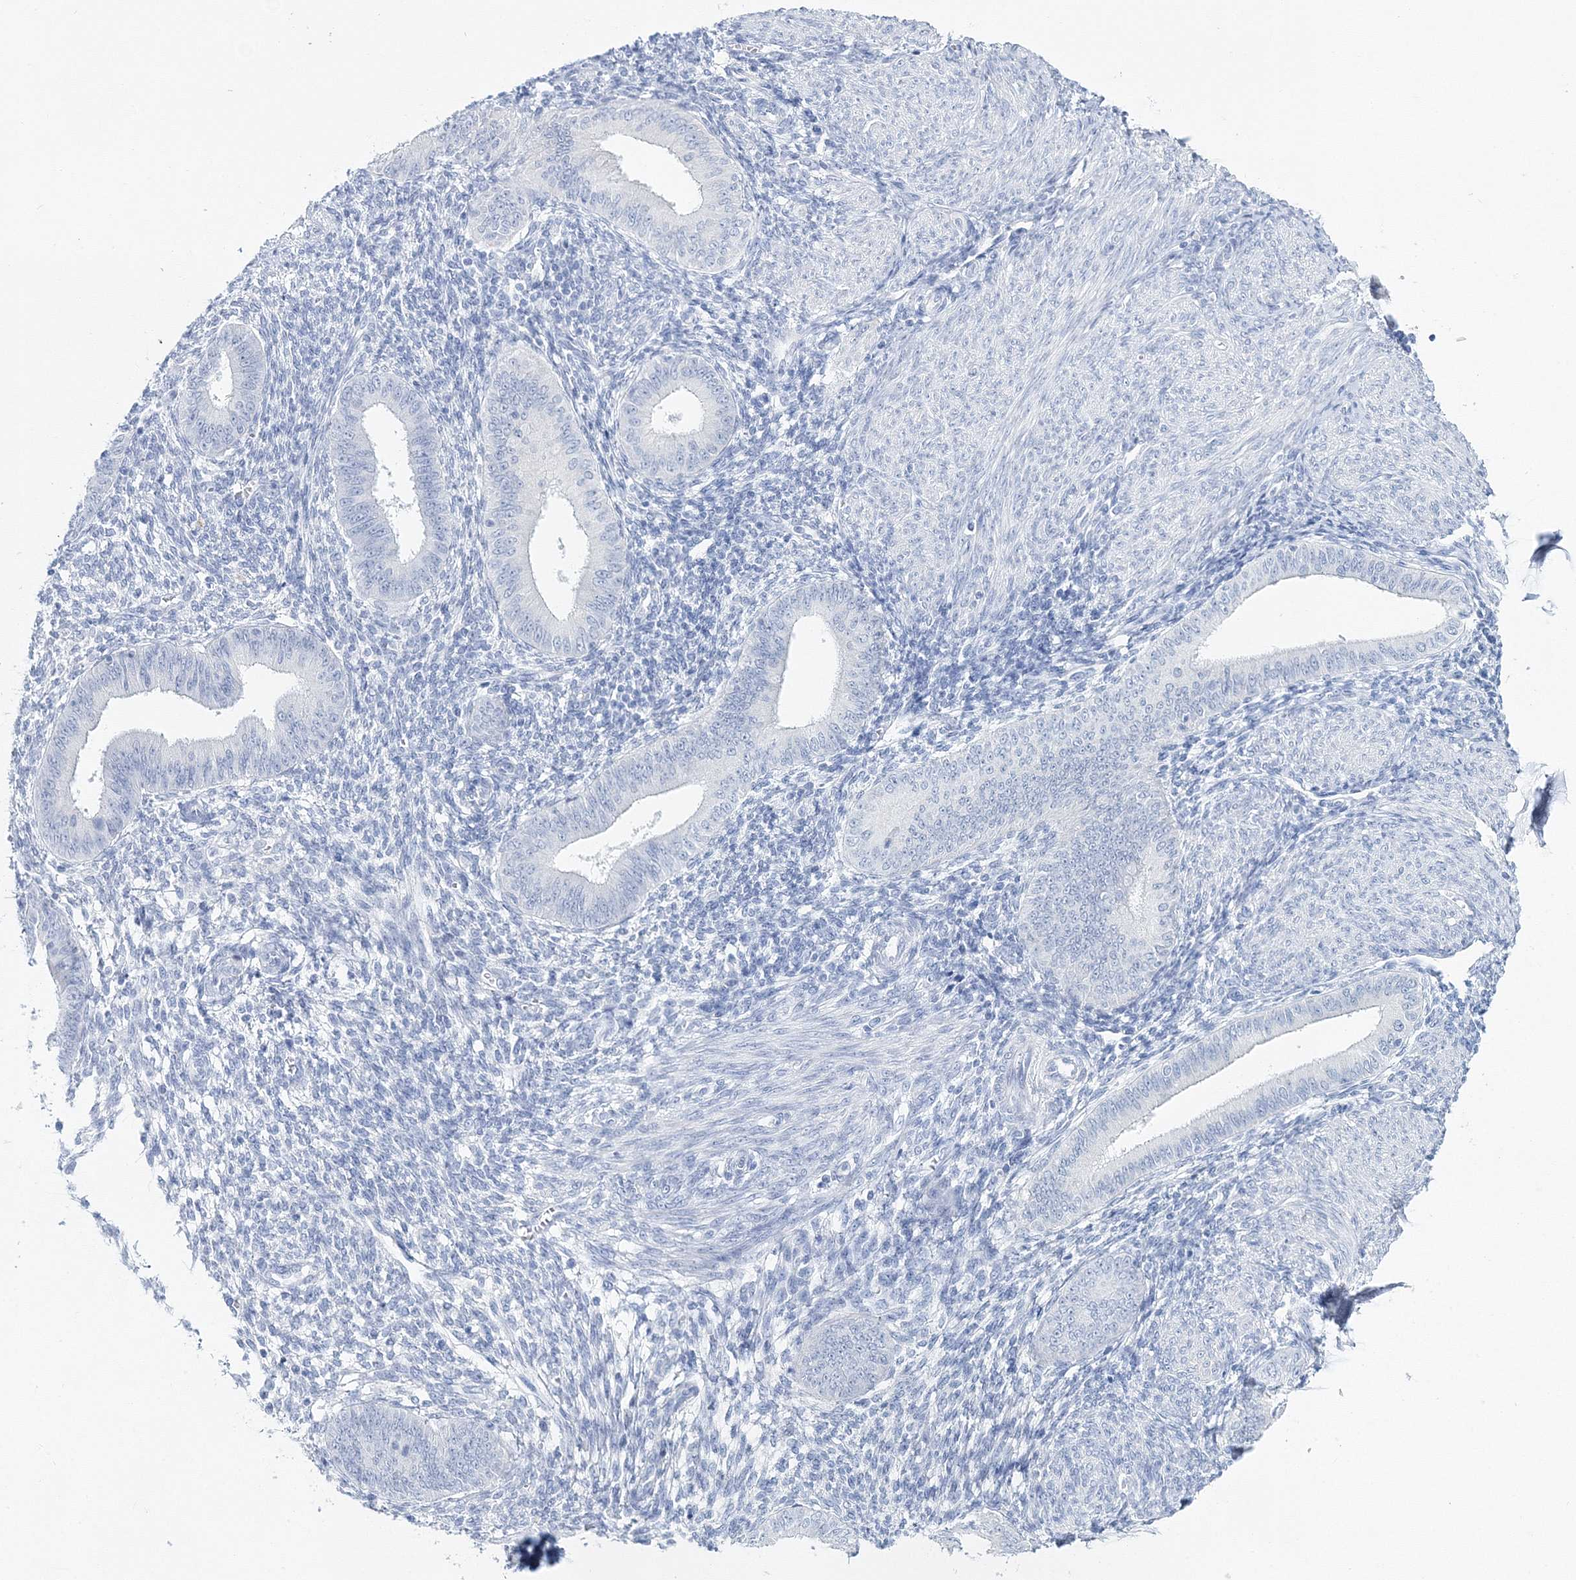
{"staining": {"intensity": "negative", "quantity": "none", "location": "none"}, "tissue": "endometrium", "cell_type": "Cells in endometrial stroma", "image_type": "normal", "snomed": [{"axis": "morphology", "description": "Normal tissue, NOS"}, {"axis": "topography", "description": "Uterus"}, {"axis": "topography", "description": "Endometrium"}], "caption": "DAB (3,3'-diaminobenzidine) immunohistochemical staining of normal endometrium reveals no significant staining in cells in endometrial stroma. Brightfield microscopy of immunohistochemistry stained with DAB (3,3'-diaminobenzidine) (brown) and hematoxylin (blue), captured at high magnification.", "gene": "MYOZ2", "patient": {"sex": "female", "age": 48}}